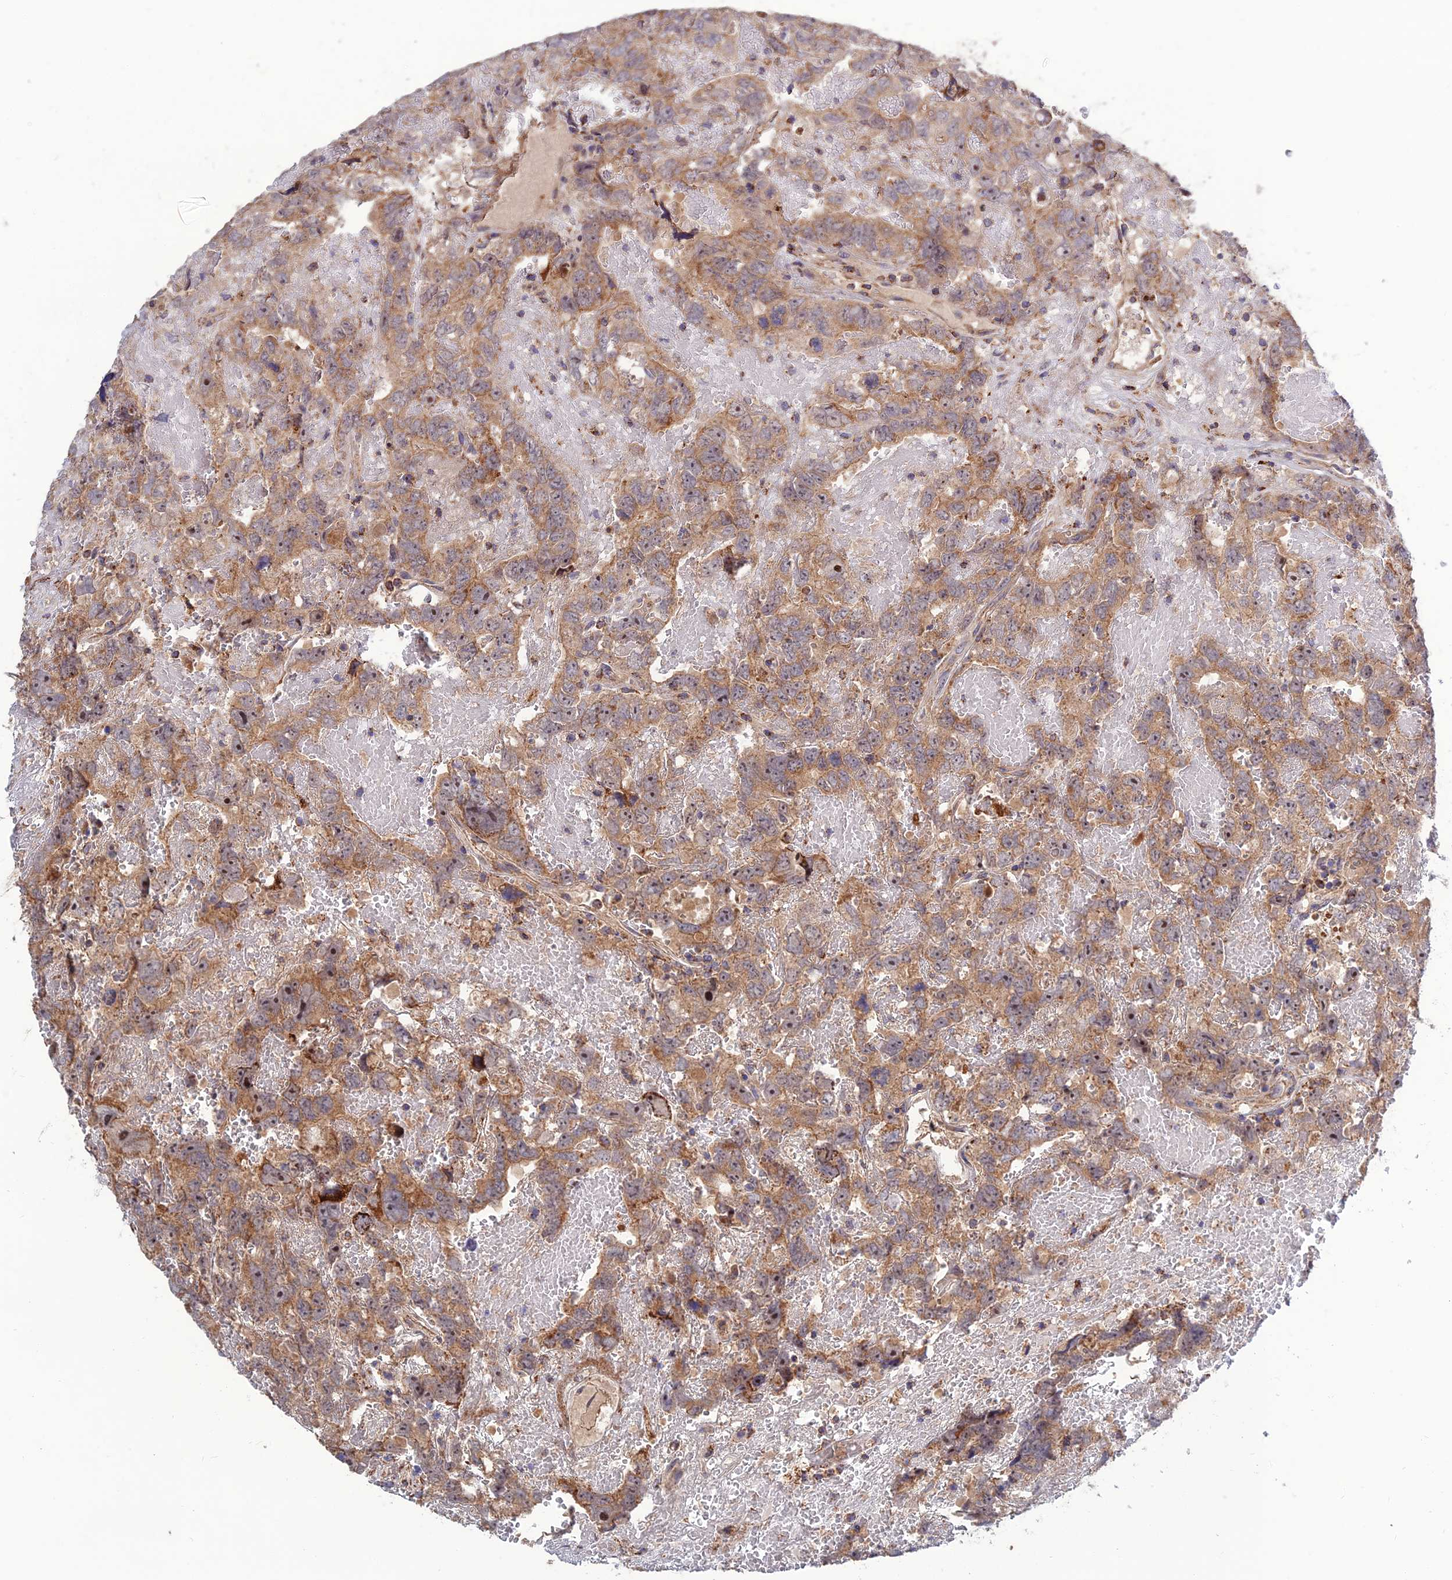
{"staining": {"intensity": "moderate", "quantity": ">75%", "location": "cytoplasmic/membranous"}, "tissue": "testis cancer", "cell_type": "Tumor cells", "image_type": "cancer", "snomed": [{"axis": "morphology", "description": "Carcinoma, Embryonal, NOS"}, {"axis": "topography", "description": "Testis"}], "caption": "The immunohistochemical stain labels moderate cytoplasmic/membranous positivity in tumor cells of testis cancer (embryonal carcinoma) tissue.", "gene": "RIC8B", "patient": {"sex": "male", "age": 45}}